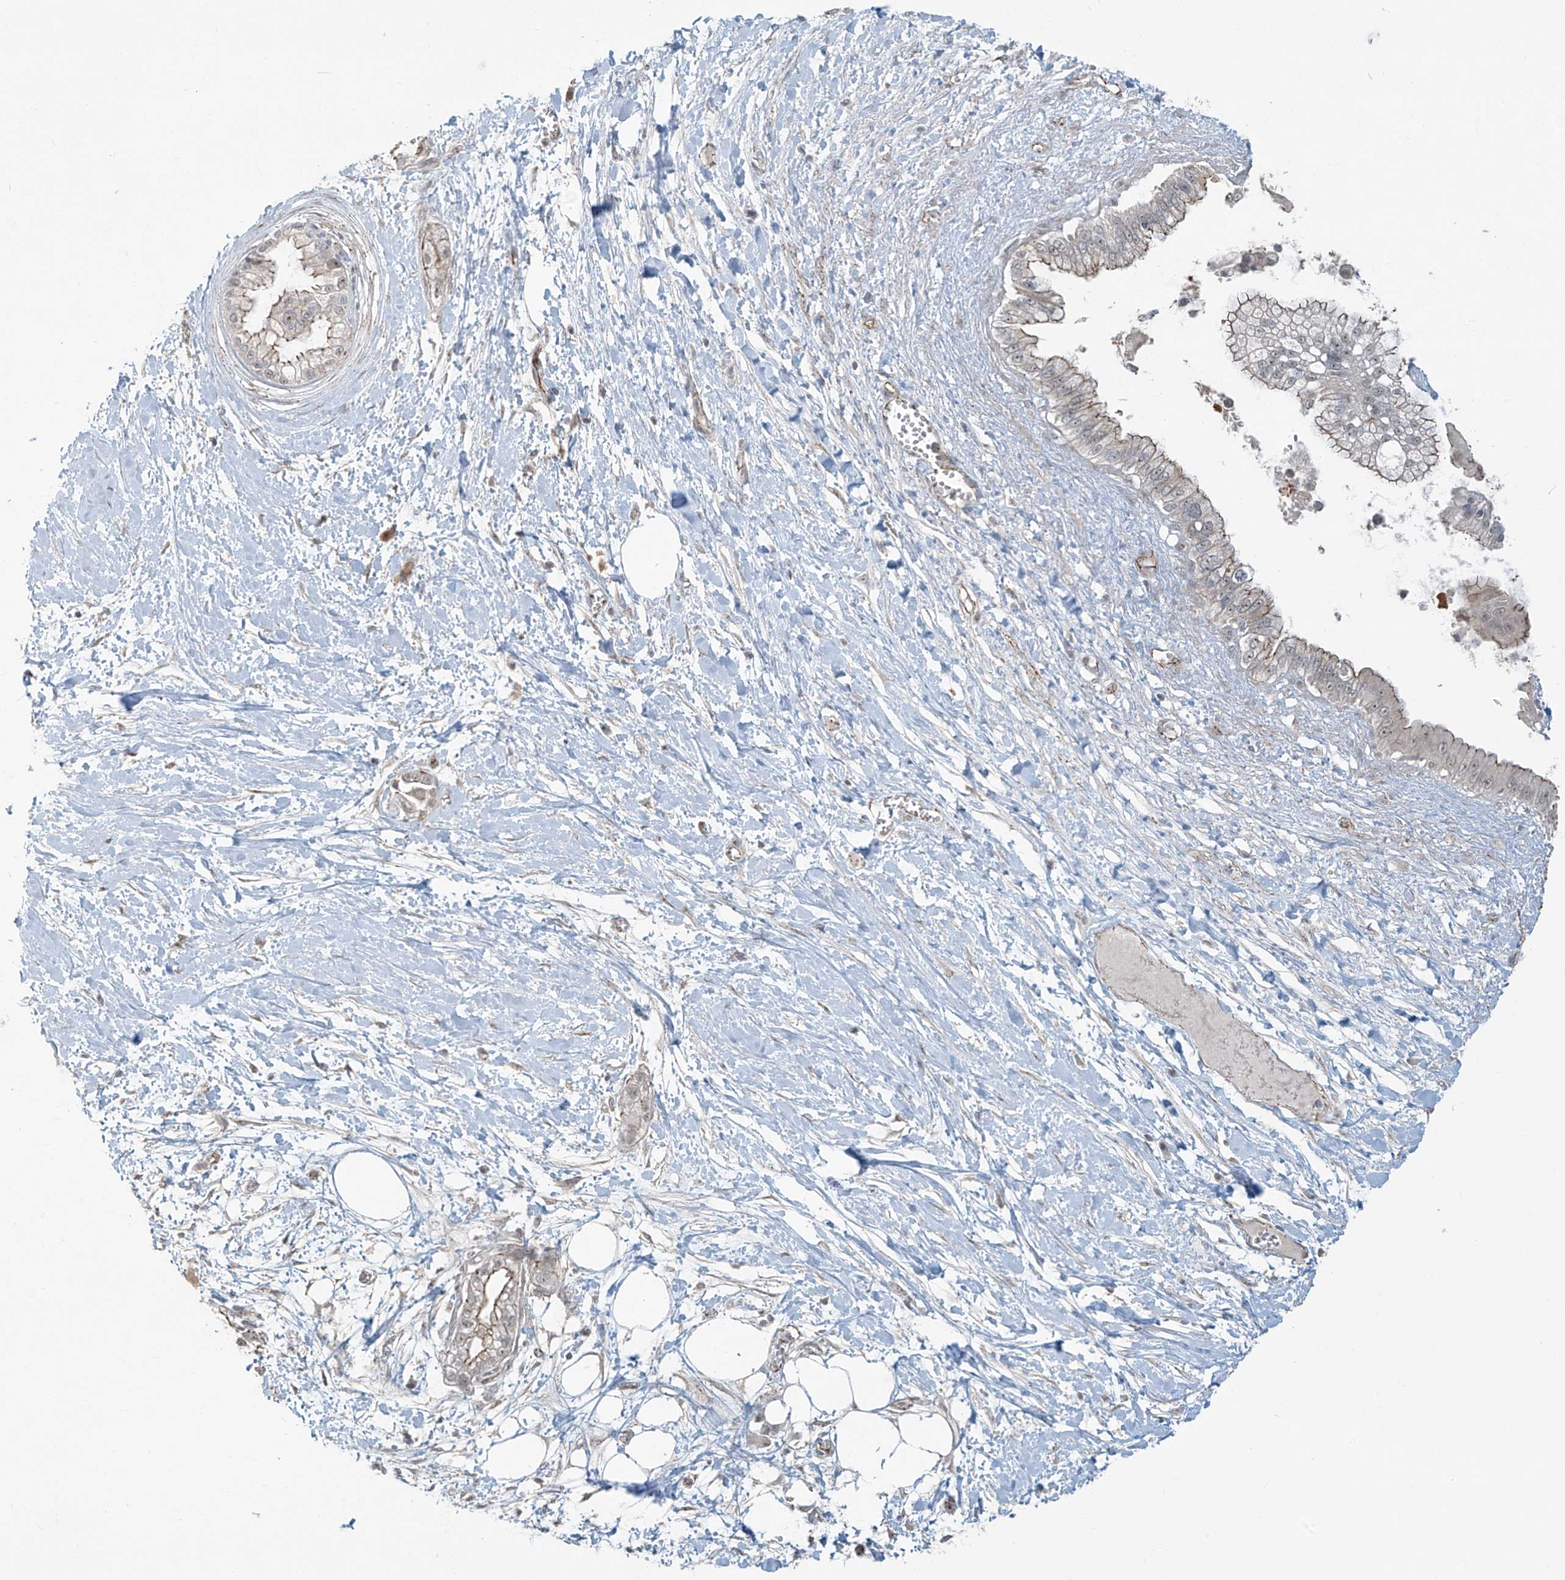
{"staining": {"intensity": "weak", "quantity": ">75%", "location": "cytoplasmic/membranous"}, "tissue": "pancreatic cancer", "cell_type": "Tumor cells", "image_type": "cancer", "snomed": [{"axis": "morphology", "description": "Adenocarcinoma, NOS"}, {"axis": "topography", "description": "Pancreas"}], "caption": "Protein analysis of pancreatic cancer tissue shows weak cytoplasmic/membranous positivity in approximately >75% of tumor cells.", "gene": "ZNF16", "patient": {"sex": "male", "age": 68}}